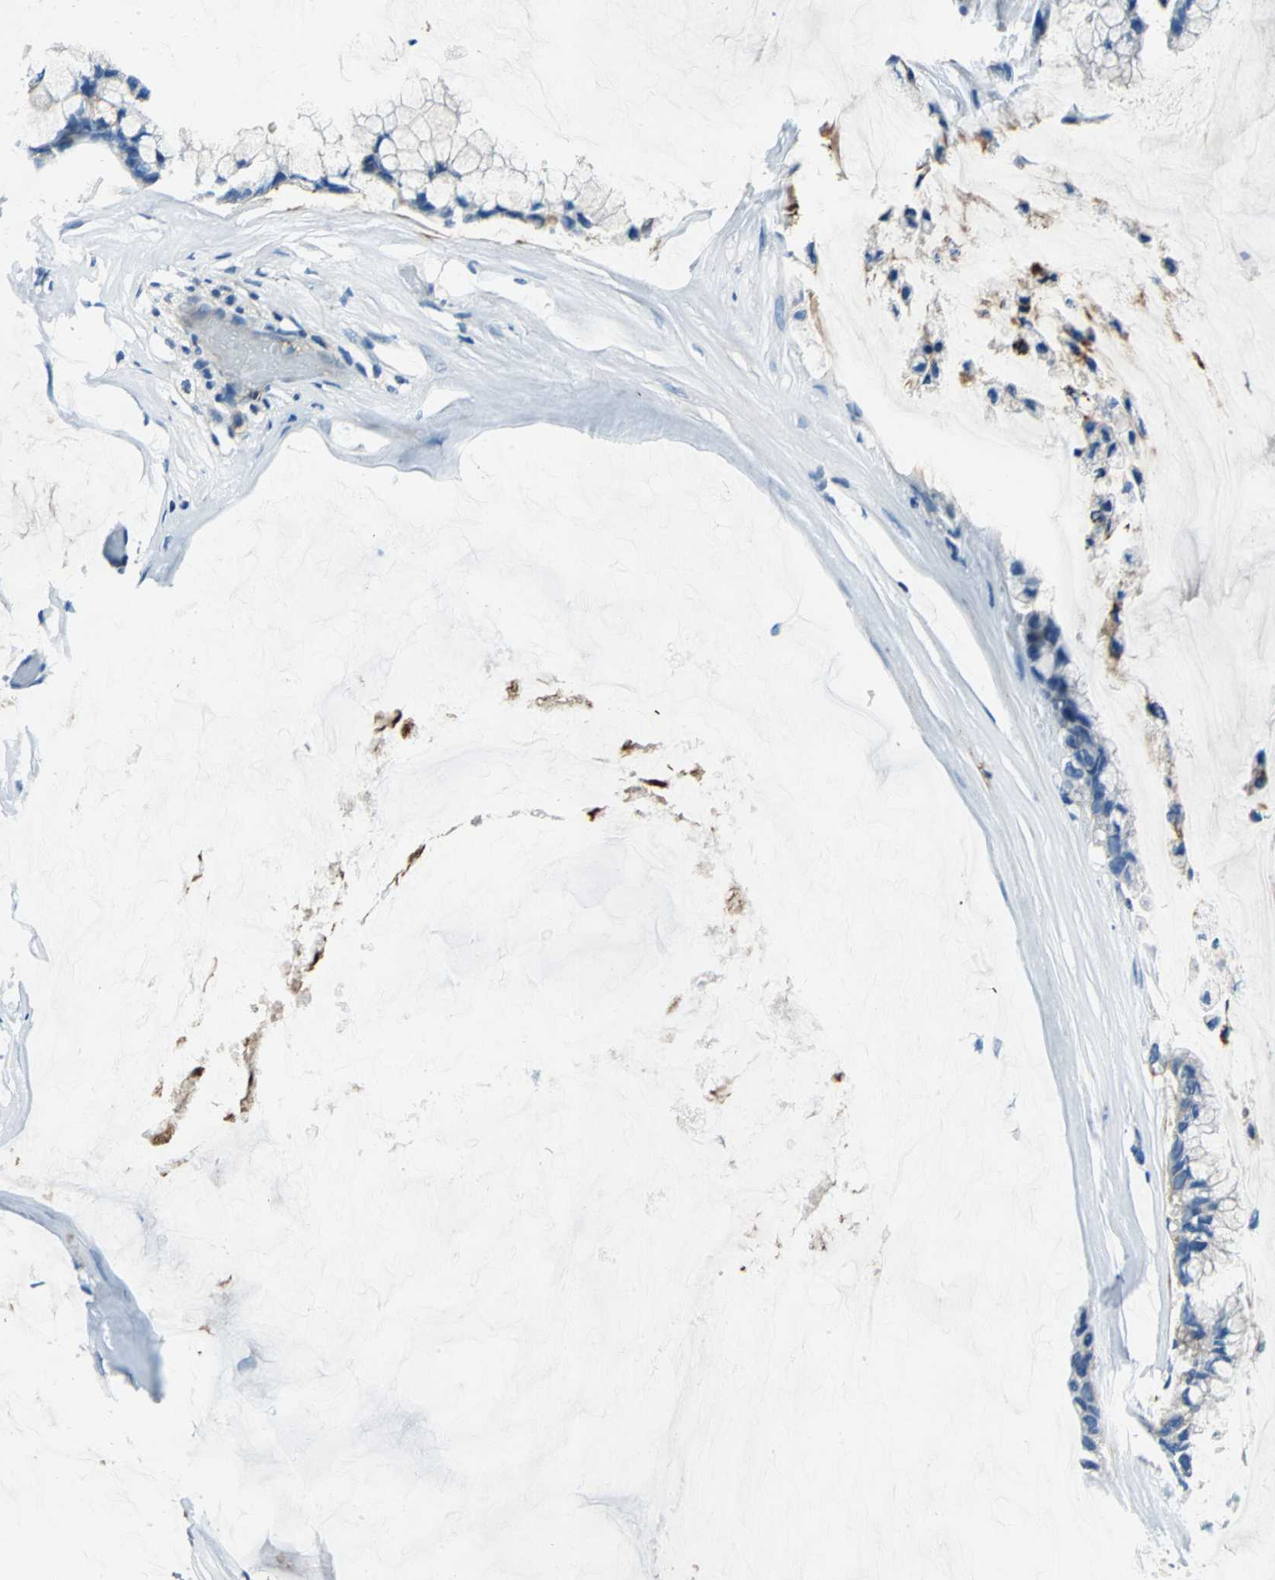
{"staining": {"intensity": "negative", "quantity": "none", "location": "none"}, "tissue": "ovarian cancer", "cell_type": "Tumor cells", "image_type": "cancer", "snomed": [{"axis": "morphology", "description": "Cystadenocarcinoma, mucinous, NOS"}, {"axis": "topography", "description": "Ovary"}], "caption": "DAB (3,3'-diaminobenzidine) immunohistochemical staining of human ovarian cancer (mucinous cystadenocarcinoma) displays no significant expression in tumor cells. (DAB immunohistochemistry with hematoxylin counter stain).", "gene": "RPS13", "patient": {"sex": "female", "age": 39}}